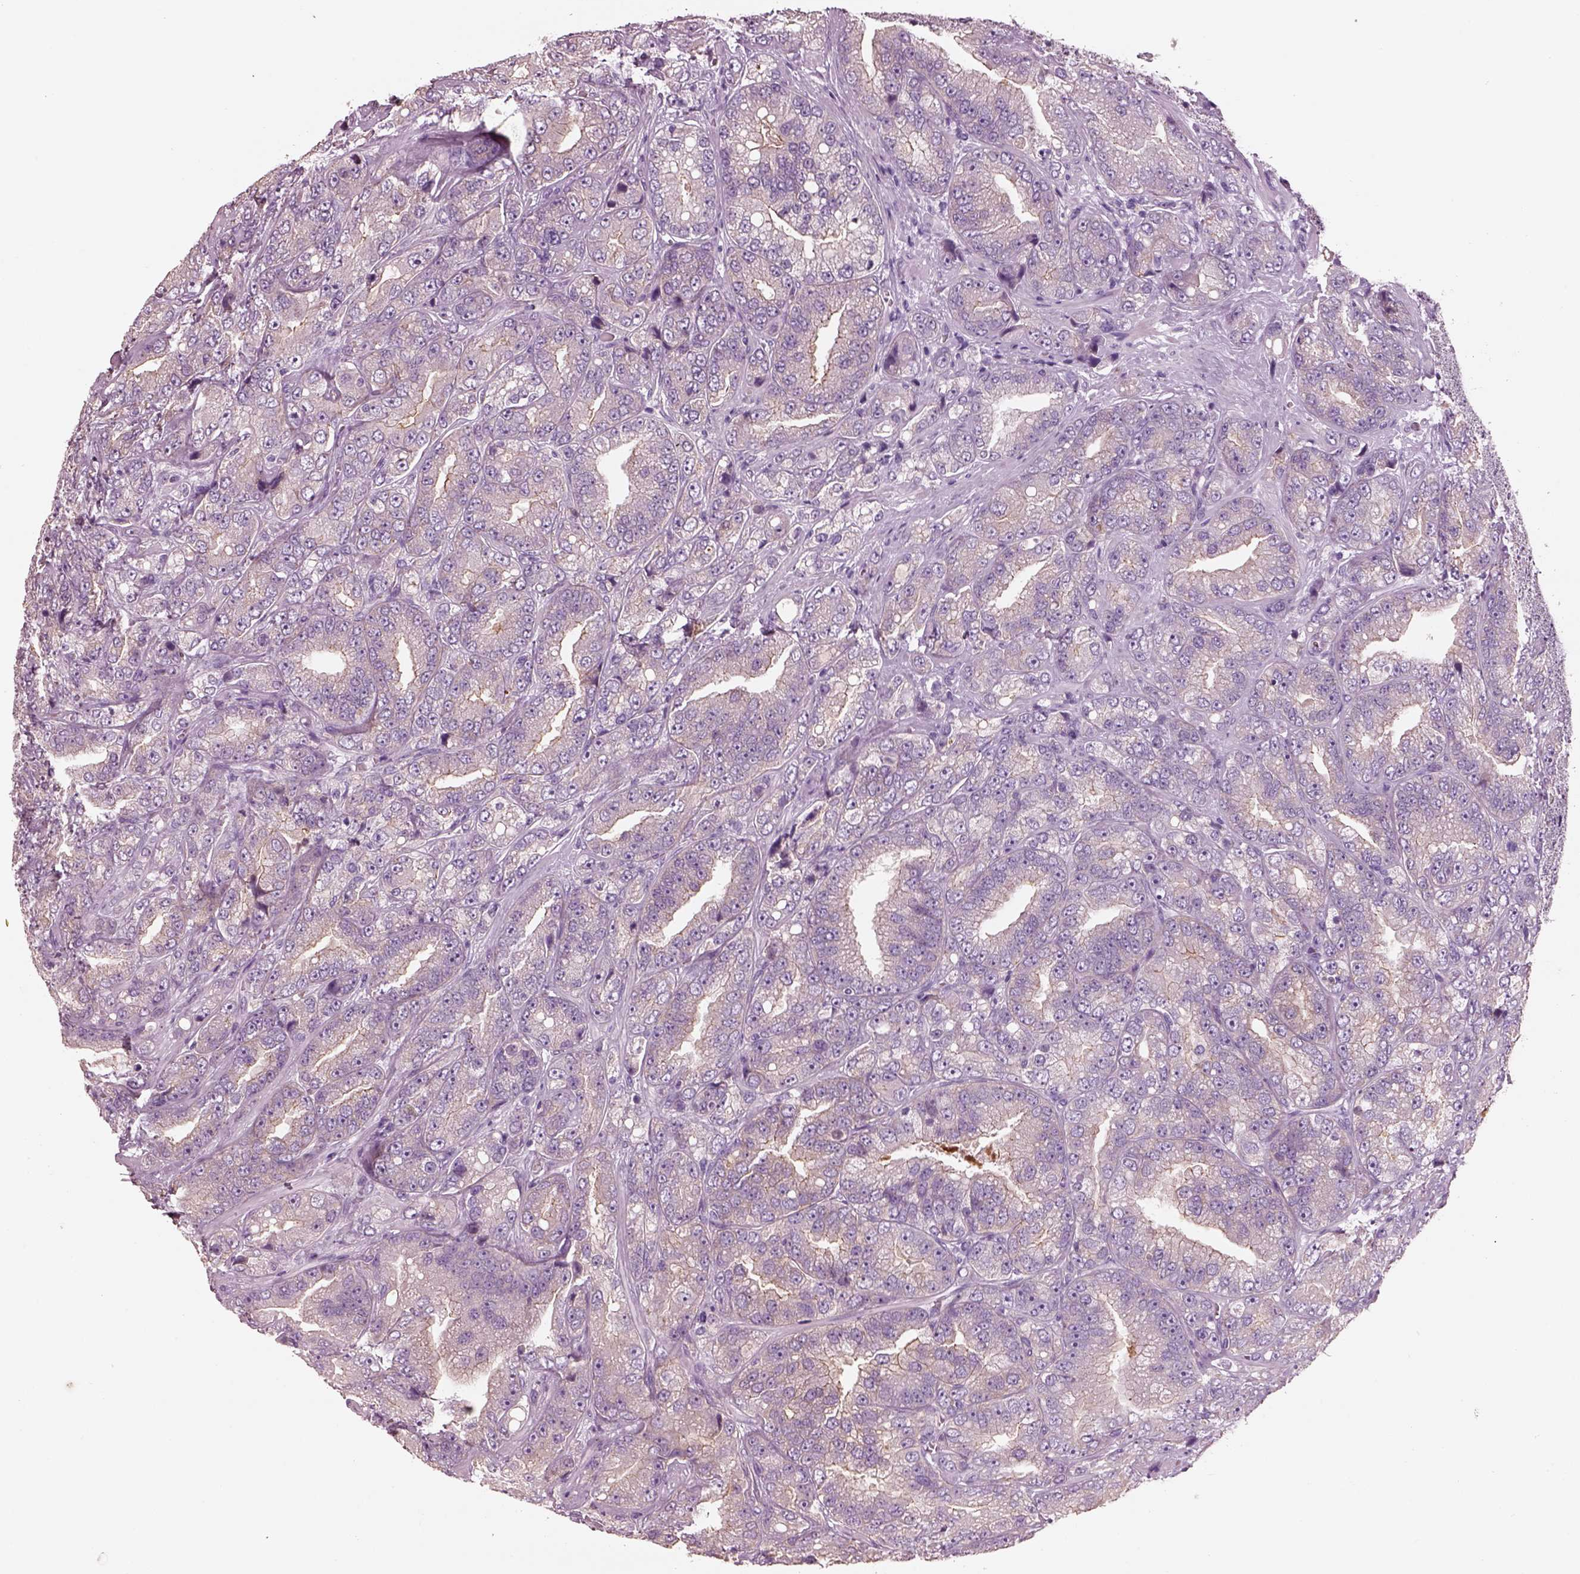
{"staining": {"intensity": "negative", "quantity": "none", "location": "none"}, "tissue": "prostate cancer", "cell_type": "Tumor cells", "image_type": "cancer", "snomed": [{"axis": "morphology", "description": "Adenocarcinoma, NOS"}, {"axis": "topography", "description": "Prostate"}], "caption": "High power microscopy micrograph of an IHC photomicrograph of adenocarcinoma (prostate), revealing no significant expression in tumor cells.", "gene": "IGLL1", "patient": {"sex": "male", "age": 63}}